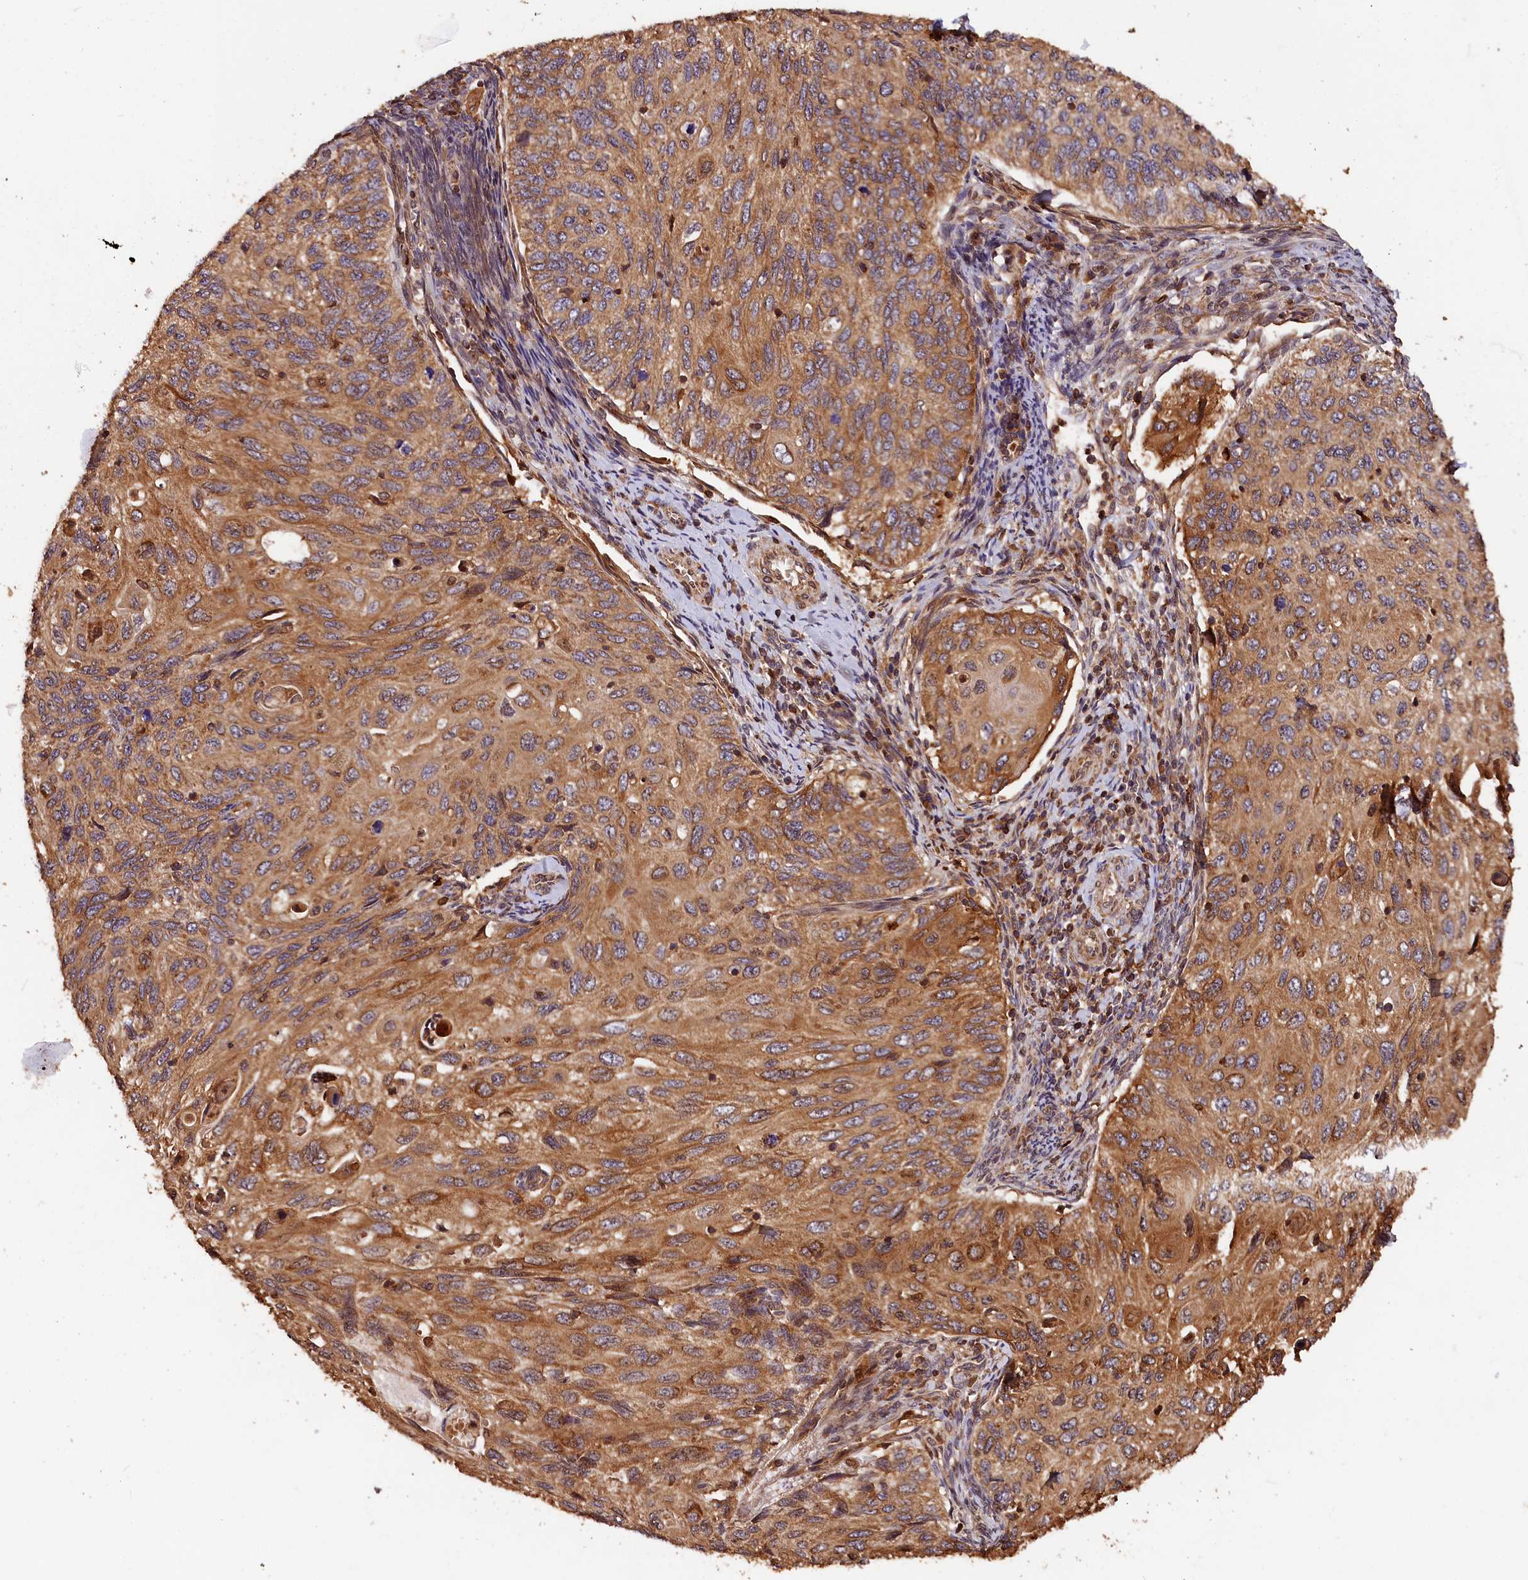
{"staining": {"intensity": "moderate", "quantity": ">75%", "location": "cytoplasmic/membranous"}, "tissue": "cervical cancer", "cell_type": "Tumor cells", "image_type": "cancer", "snomed": [{"axis": "morphology", "description": "Squamous cell carcinoma, NOS"}, {"axis": "topography", "description": "Cervix"}], "caption": "DAB immunohistochemical staining of human cervical cancer (squamous cell carcinoma) reveals moderate cytoplasmic/membranous protein expression in about >75% of tumor cells.", "gene": "HMOX2", "patient": {"sex": "female", "age": 70}}